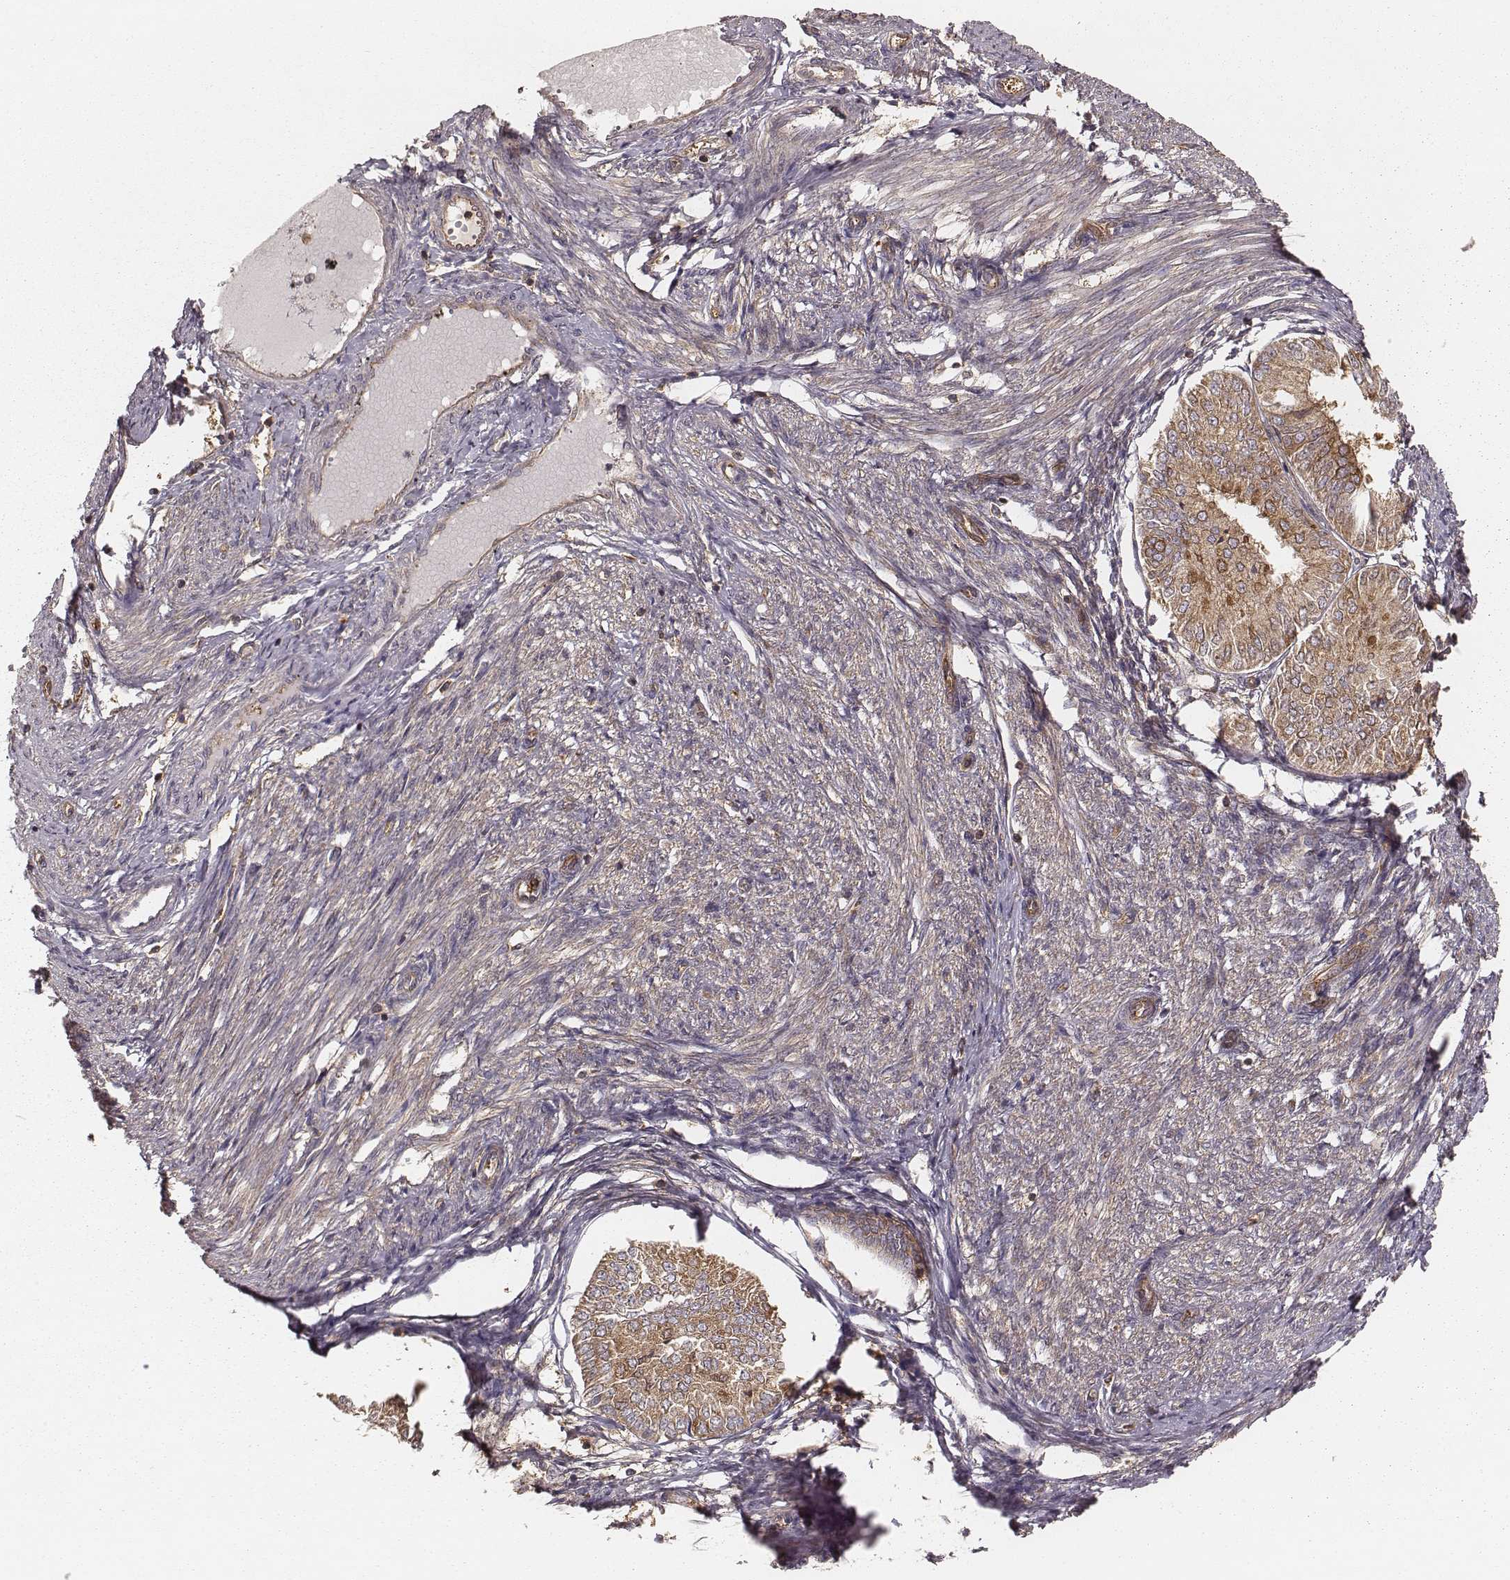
{"staining": {"intensity": "weak", "quantity": ">75%", "location": "cytoplasmic/membranous"}, "tissue": "endometrial cancer", "cell_type": "Tumor cells", "image_type": "cancer", "snomed": [{"axis": "morphology", "description": "Adenocarcinoma, NOS"}, {"axis": "topography", "description": "Endometrium"}], "caption": "The image displays immunohistochemical staining of endometrial cancer (adenocarcinoma). There is weak cytoplasmic/membranous expression is appreciated in about >75% of tumor cells.", "gene": "CARS1", "patient": {"sex": "female", "age": 58}}